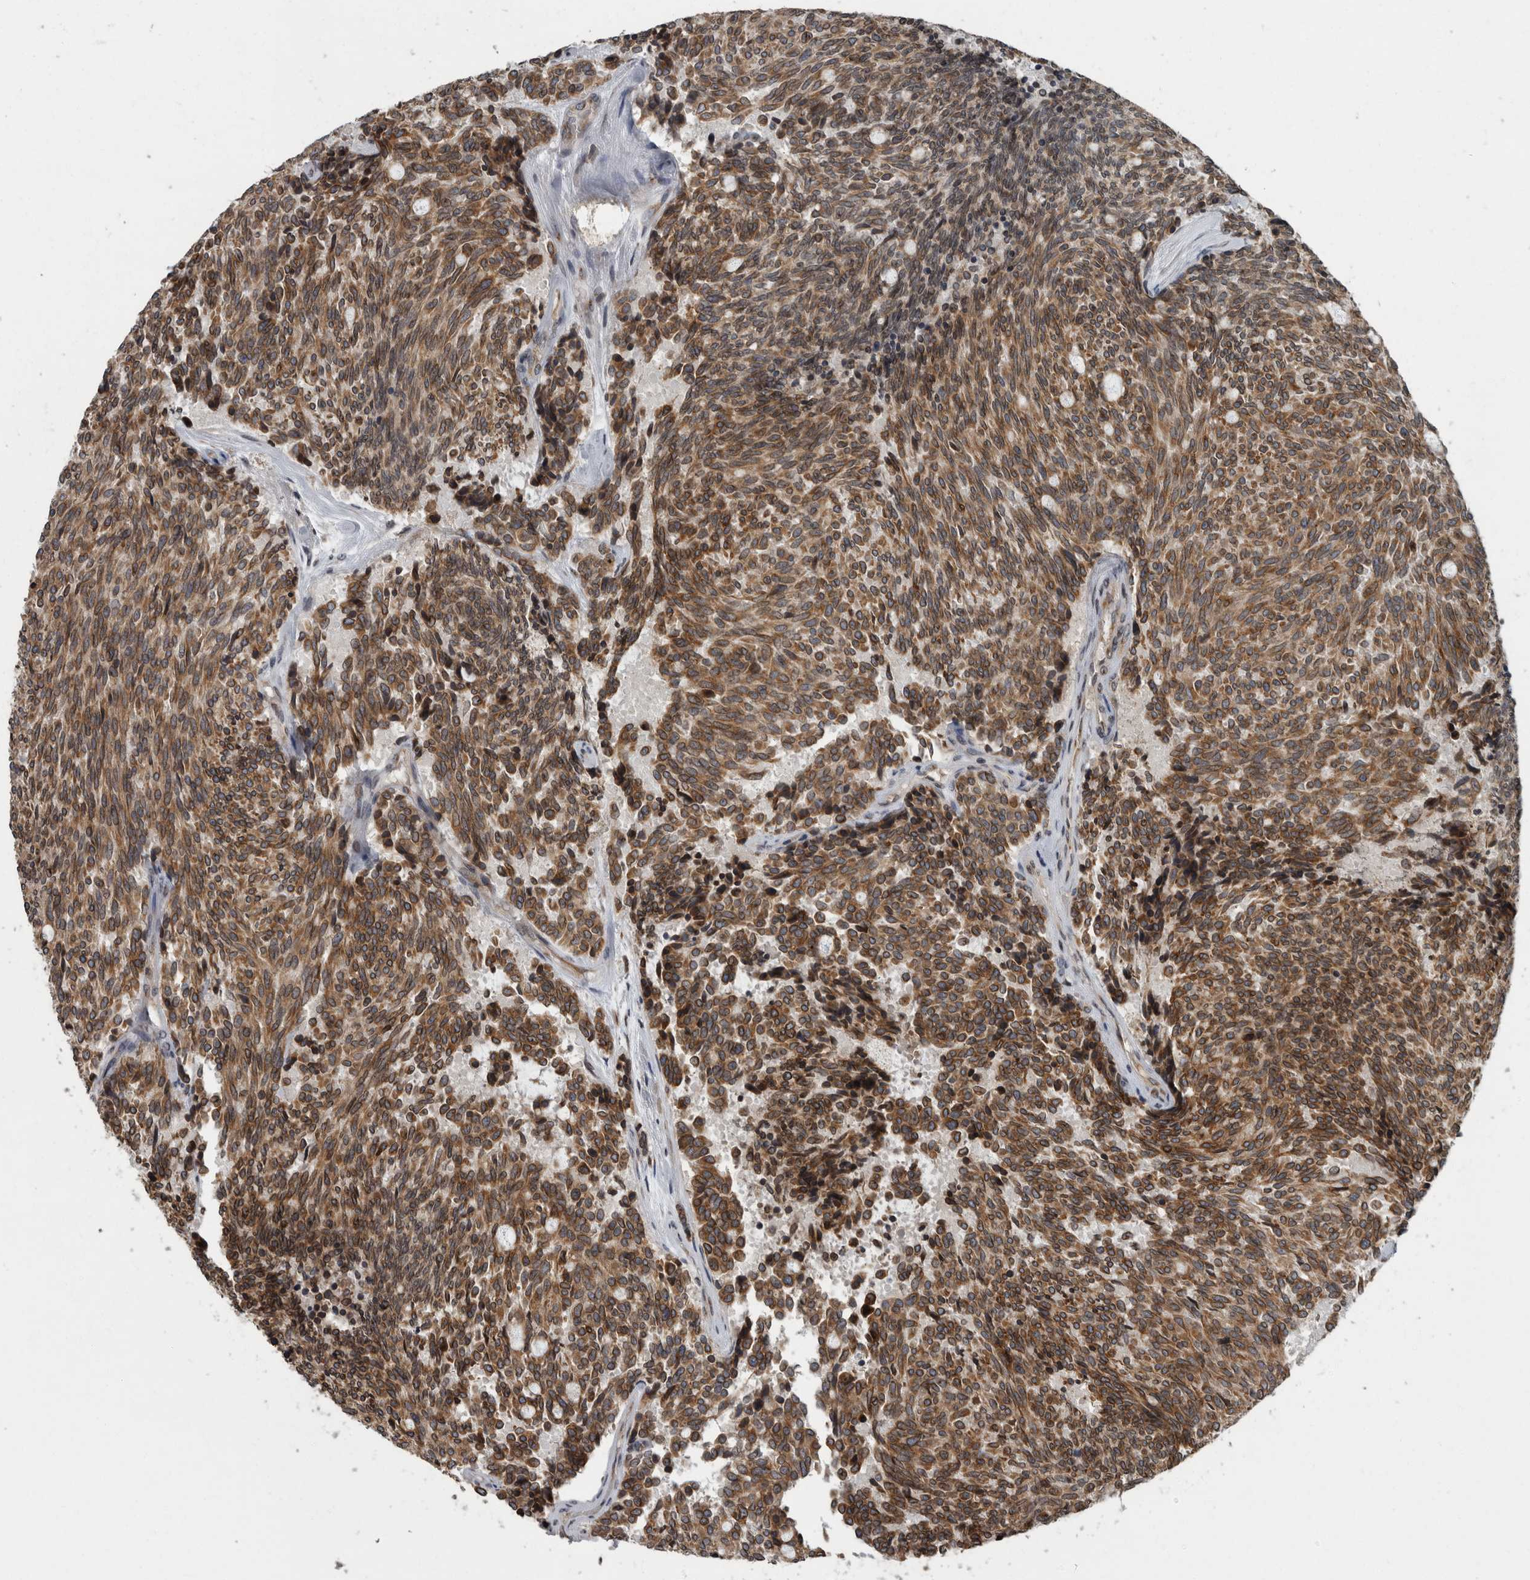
{"staining": {"intensity": "moderate", "quantity": ">75%", "location": "cytoplasmic/membranous"}, "tissue": "carcinoid", "cell_type": "Tumor cells", "image_type": "cancer", "snomed": [{"axis": "morphology", "description": "Carcinoid, malignant, NOS"}, {"axis": "topography", "description": "Pancreas"}], "caption": "IHC micrograph of carcinoid stained for a protein (brown), which shows medium levels of moderate cytoplasmic/membranous staining in about >75% of tumor cells.", "gene": "LMAN2L", "patient": {"sex": "female", "age": 54}}